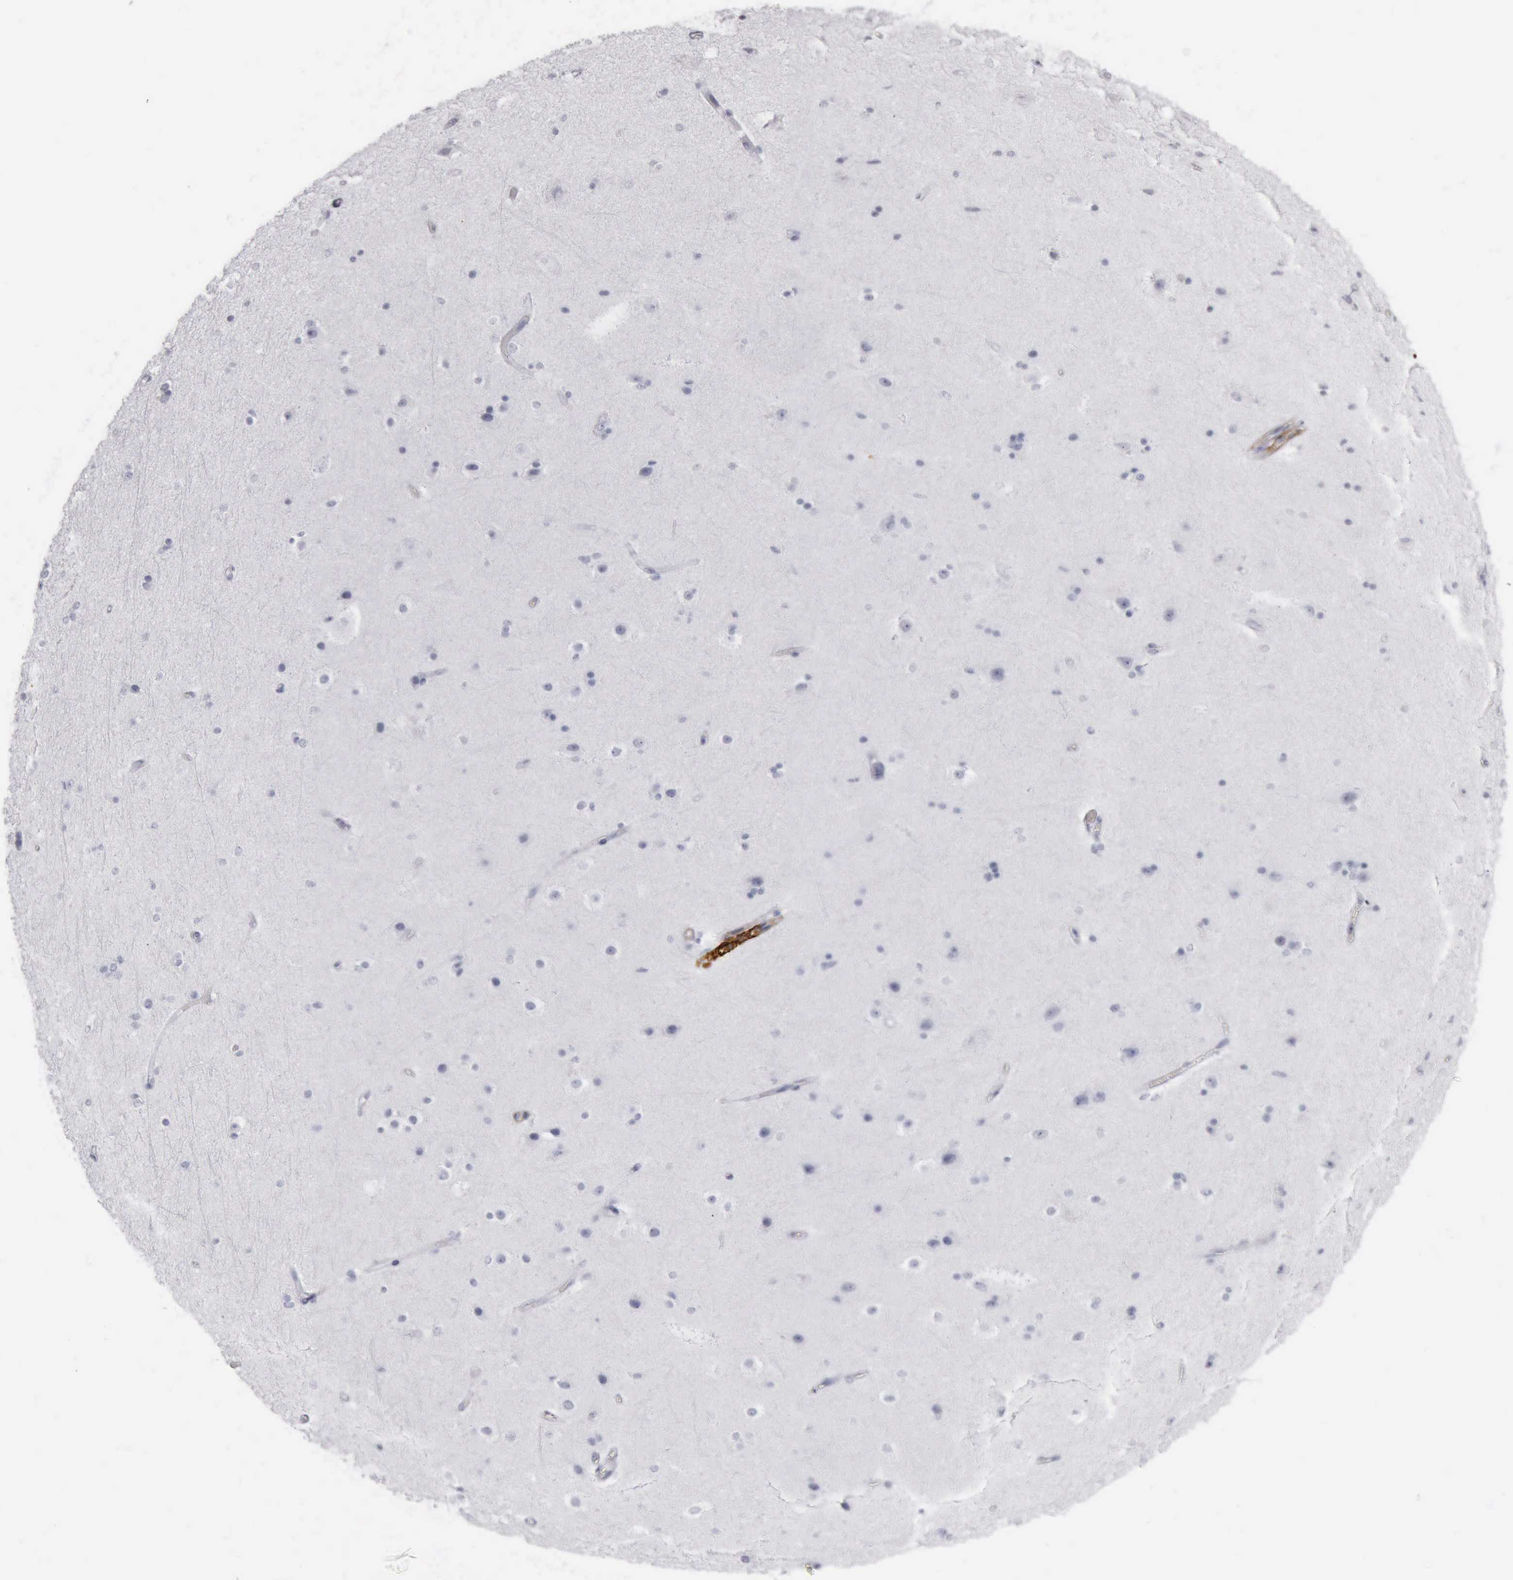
{"staining": {"intensity": "strong", "quantity": ">75%", "location": "cytoplasmic/membranous"}, "tissue": "cerebral cortex", "cell_type": "Endothelial cells", "image_type": "normal", "snomed": [{"axis": "morphology", "description": "Normal tissue, NOS"}, {"axis": "topography", "description": "Cerebral cortex"}, {"axis": "topography", "description": "Hippocampus"}], "caption": "Immunohistochemical staining of benign human cerebral cortex demonstrates high levels of strong cytoplasmic/membranous staining in about >75% of endothelial cells. (DAB (3,3'-diaminobenzidine) IHC with brightfield microscopy, high magnification).", "gene": "CALD1", "patient": {"sex": "female", "age": 19}}